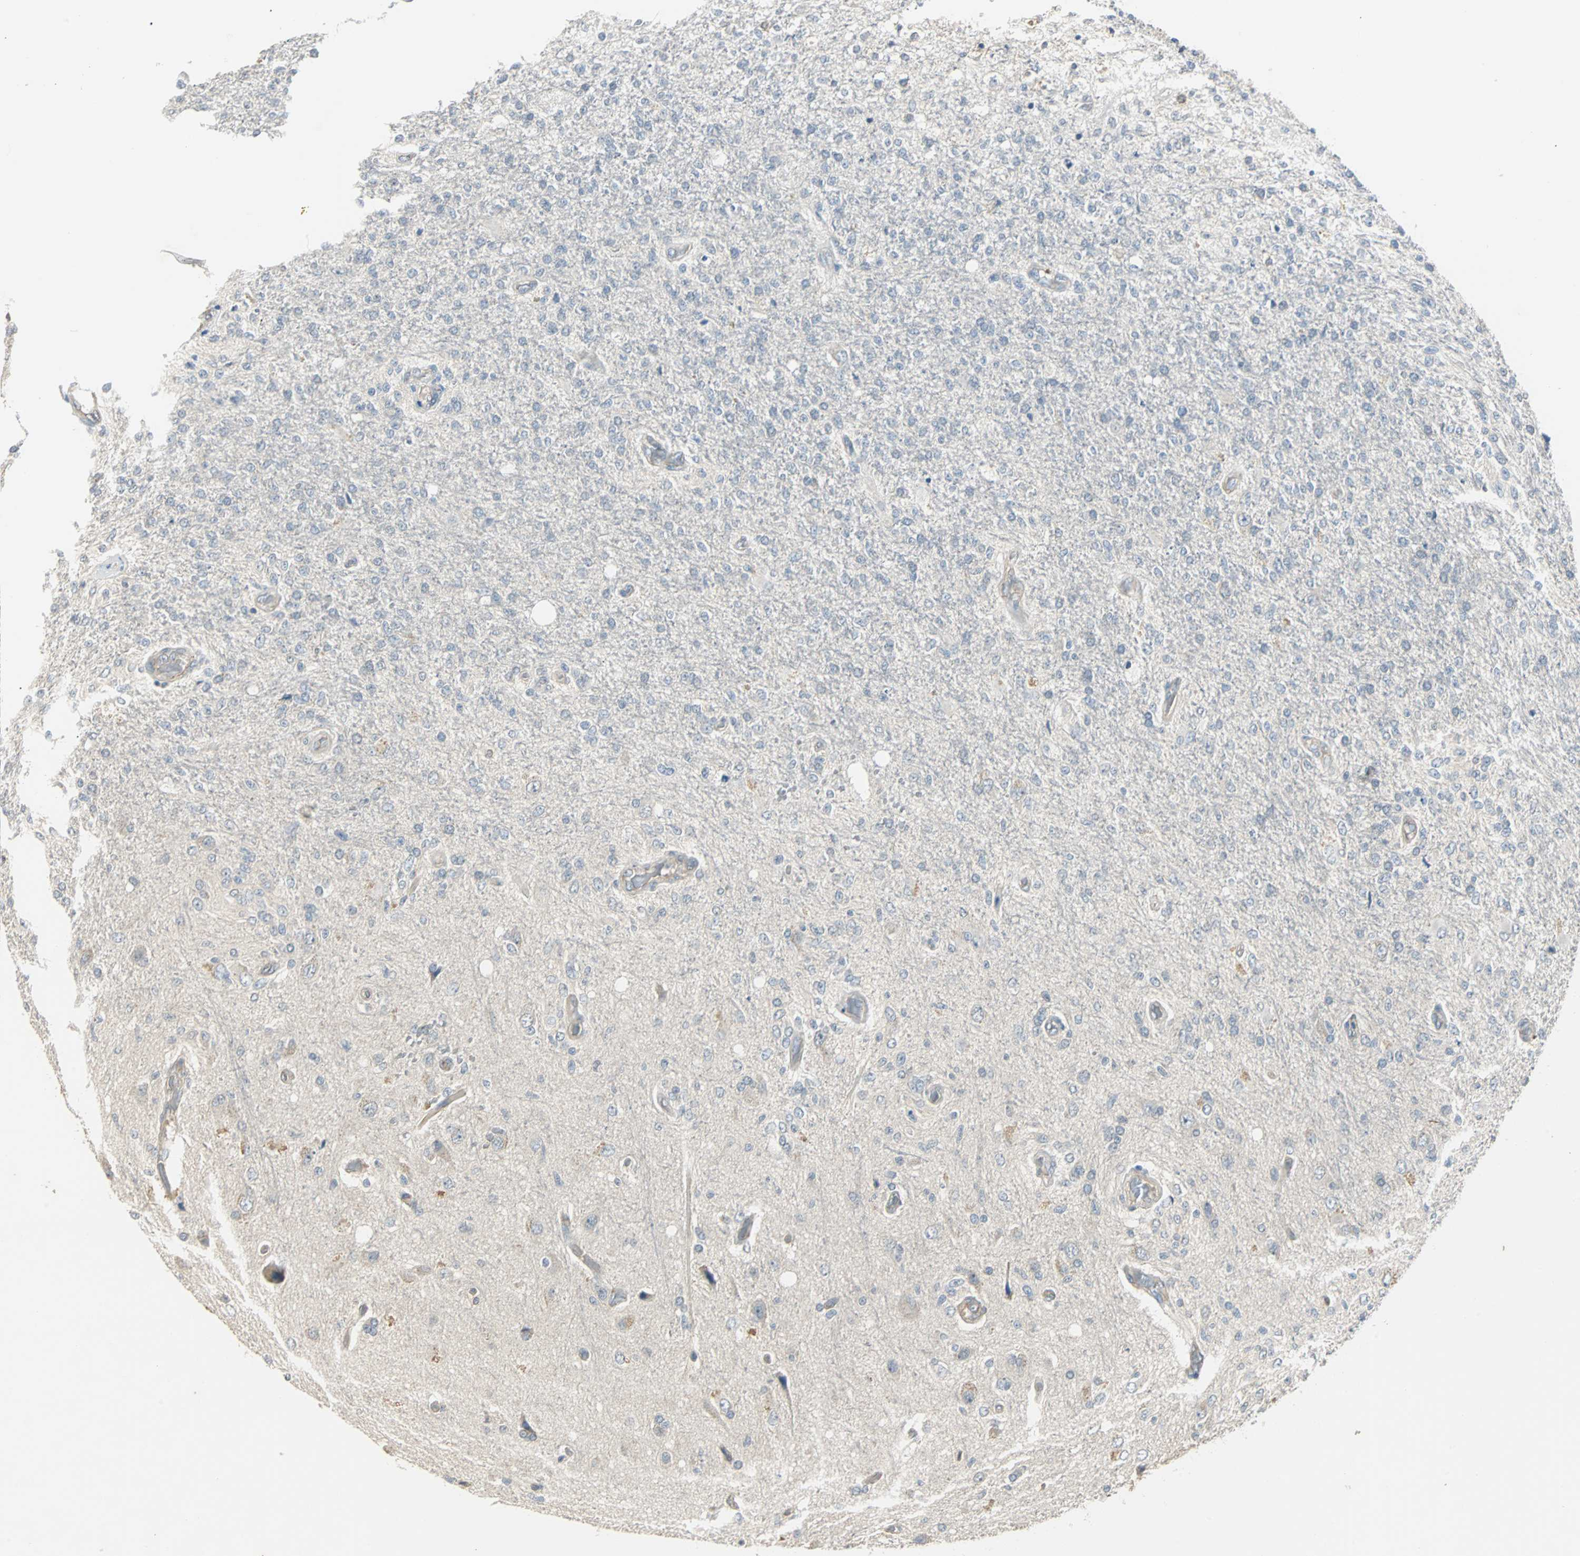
{"staining": {"intensity": "negative", "quantity": "none", "location": "none"}, "tissue": "glioma", "cell_type": "Tumor cells", "image_type": "cancer", "snomed": [{"axis": "morphology", "description": "Normal tissue, NOS"}, {"axis": "morphology", "description": "Glioma, malignant, High grade"}, {"axis": "topography", "description": "Cerebral cortex"}], "caption": "IHC image of neoplastic tissue: glioma stained with DAB (3,3'-diaminobenzidine) shows no significant protein positivity in tumor cells.", "gene": "CMC2", "patient": {"sex": "male", "age": 77}}